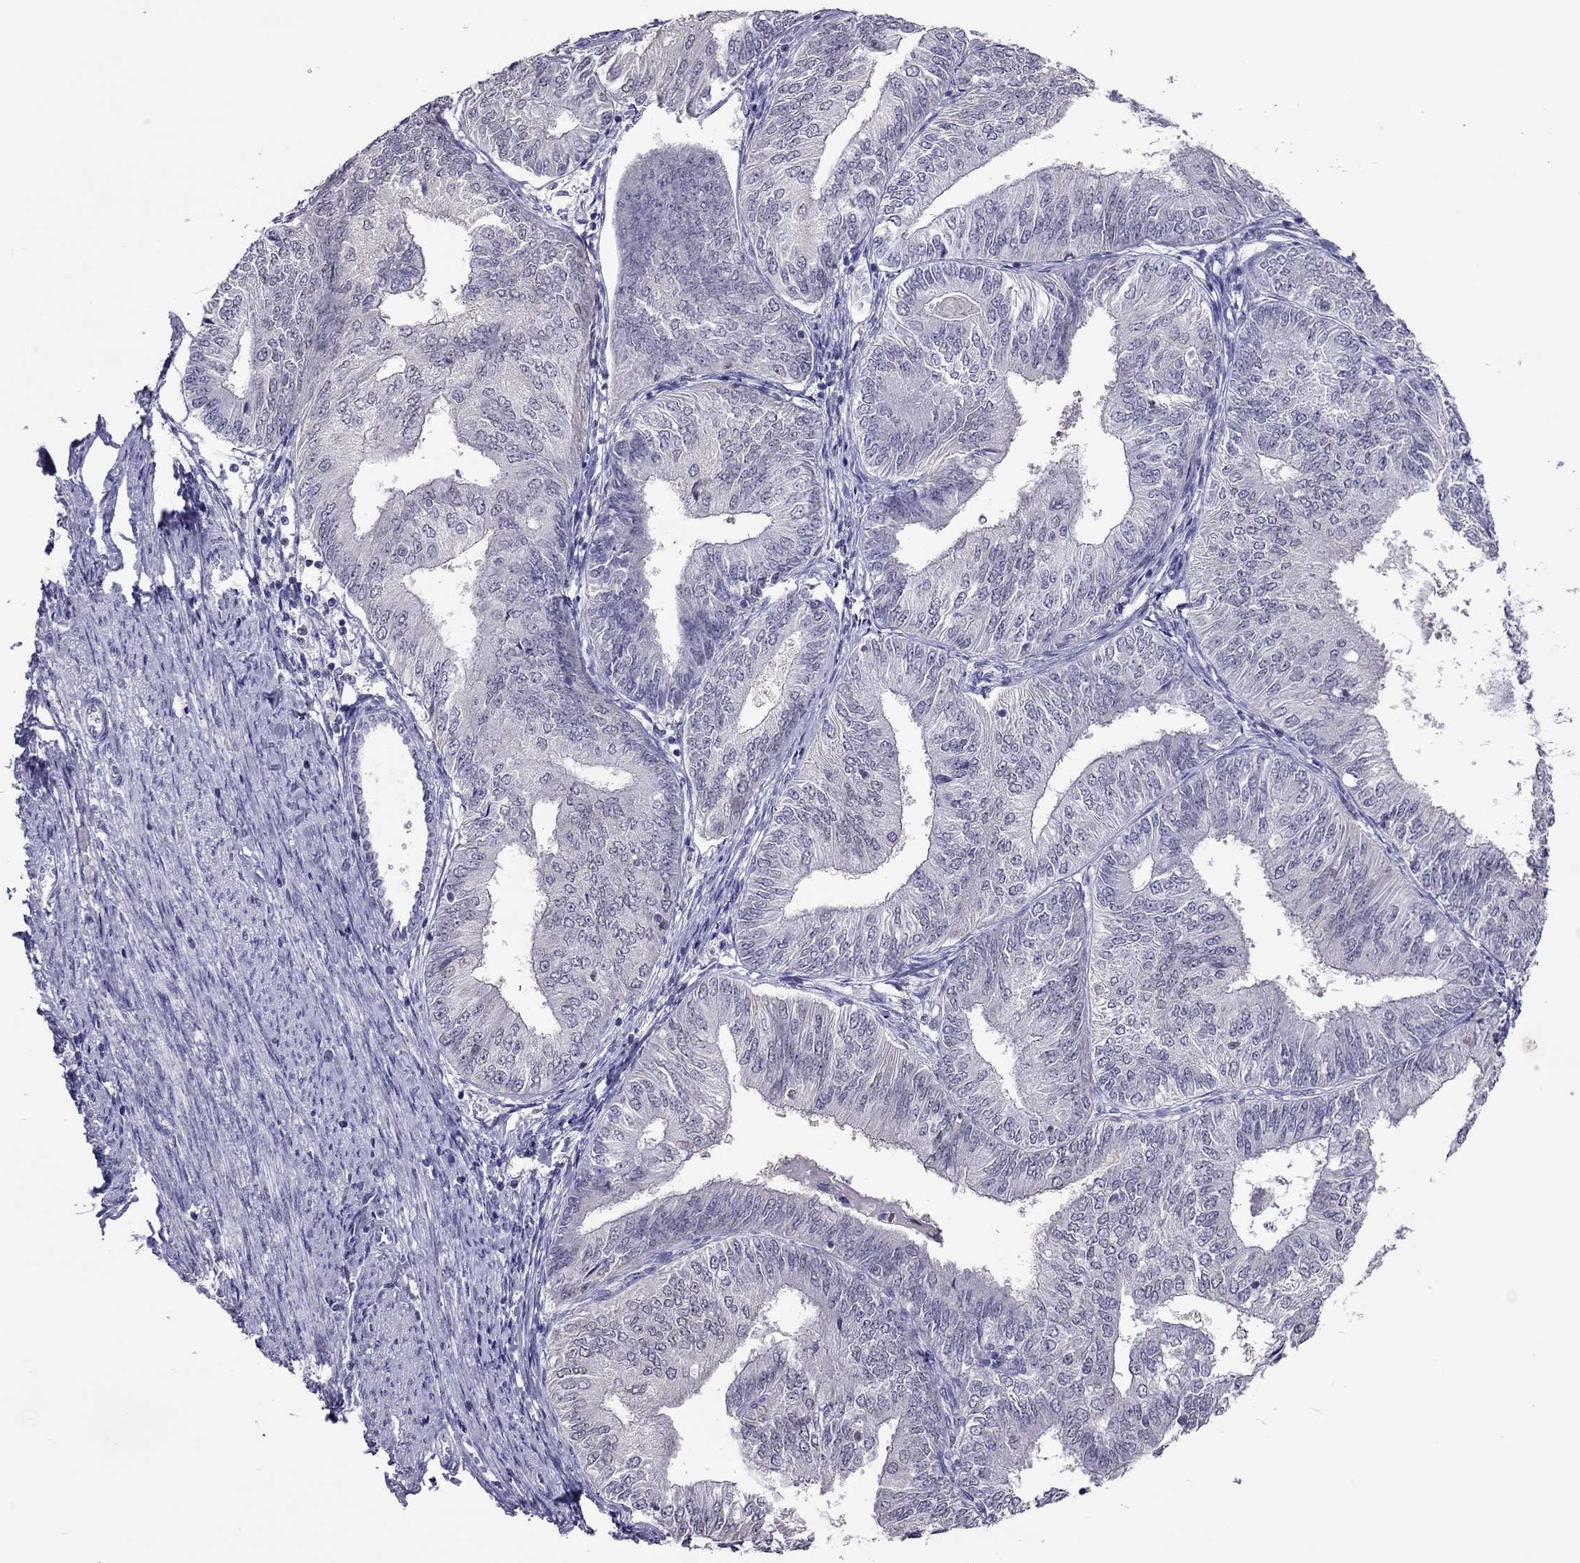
{"staining": {"intensity": "negative", "quantity": "none", "location": "none"}, "tissue": "endometrial cancer", "cell_type": "Tumor cells", "image_type": "cancer", "snomed": [{"axis": "morphology", "description": "Adenocarcinoma, NOS"}, {"axis": "topography", "description": "Endometrium"}], "caption": "Immunohistochemistry (IHC) micrograph of human adenocarcinoma (endometrial) stained for a protein (brown), which demonstrates no staining in tumor cells.", "gene": "SPINT3", "patient": {"sex": "female", "age": 58}}